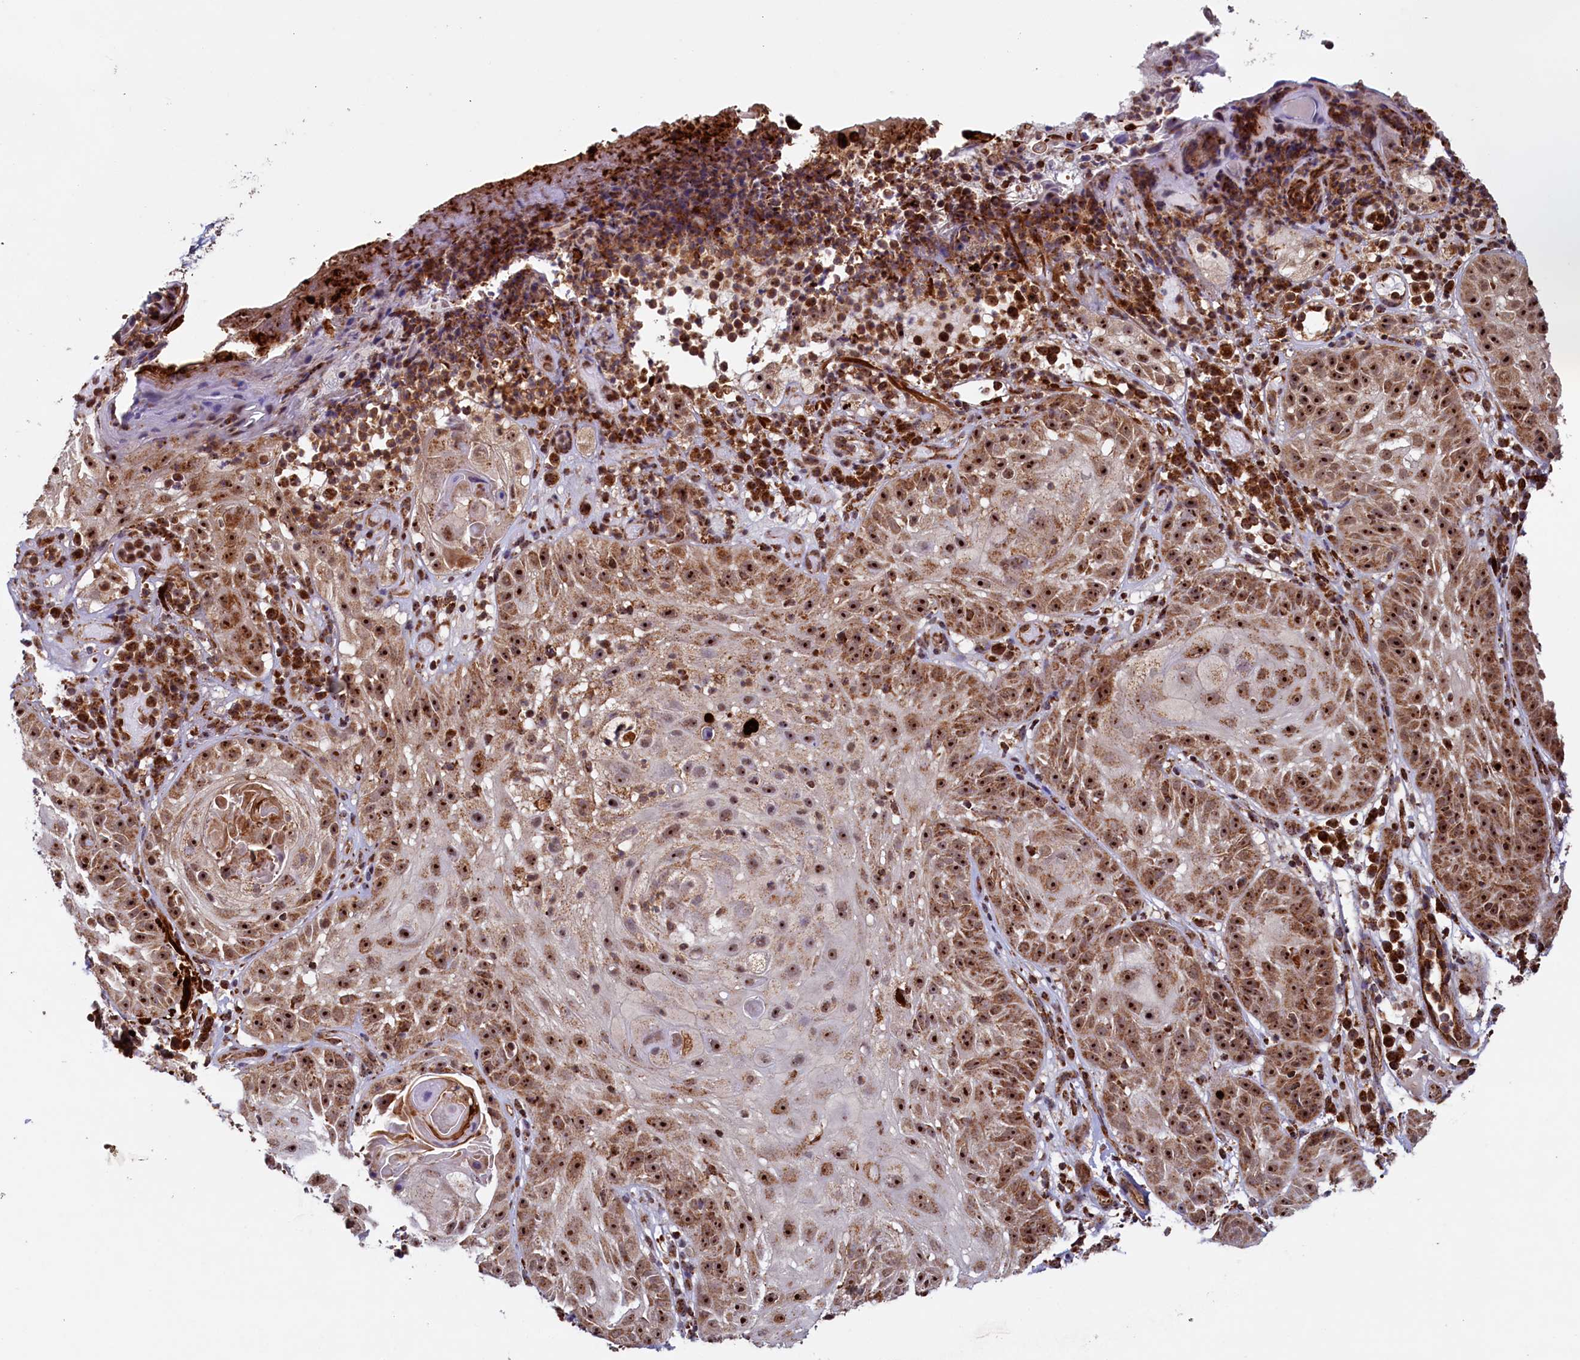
{"staining": {"intensity": "moderate", "quantity": ">75%", "location": "cytoplasmic/membranous,nuclear"}, "tissue": "skin cancer", "cell_type": "Tumor cells", "image_type": "cancer", "snomed": [{"axis": "morphology", "description": "Normal tissue, NOS"}, {"axis": "morphology", "description": "Basal cell carcinoma"}, {"axis": "topography", "description": "Skin"}], "caption": "Moderate cytoplasmic/membranous and nuclear expression is present in approximately >75% of tumor cells in skin cancer (basal cell carcinoma).", "gene": "UBE3B", "patient": {"sex": "male", "age": 93}}